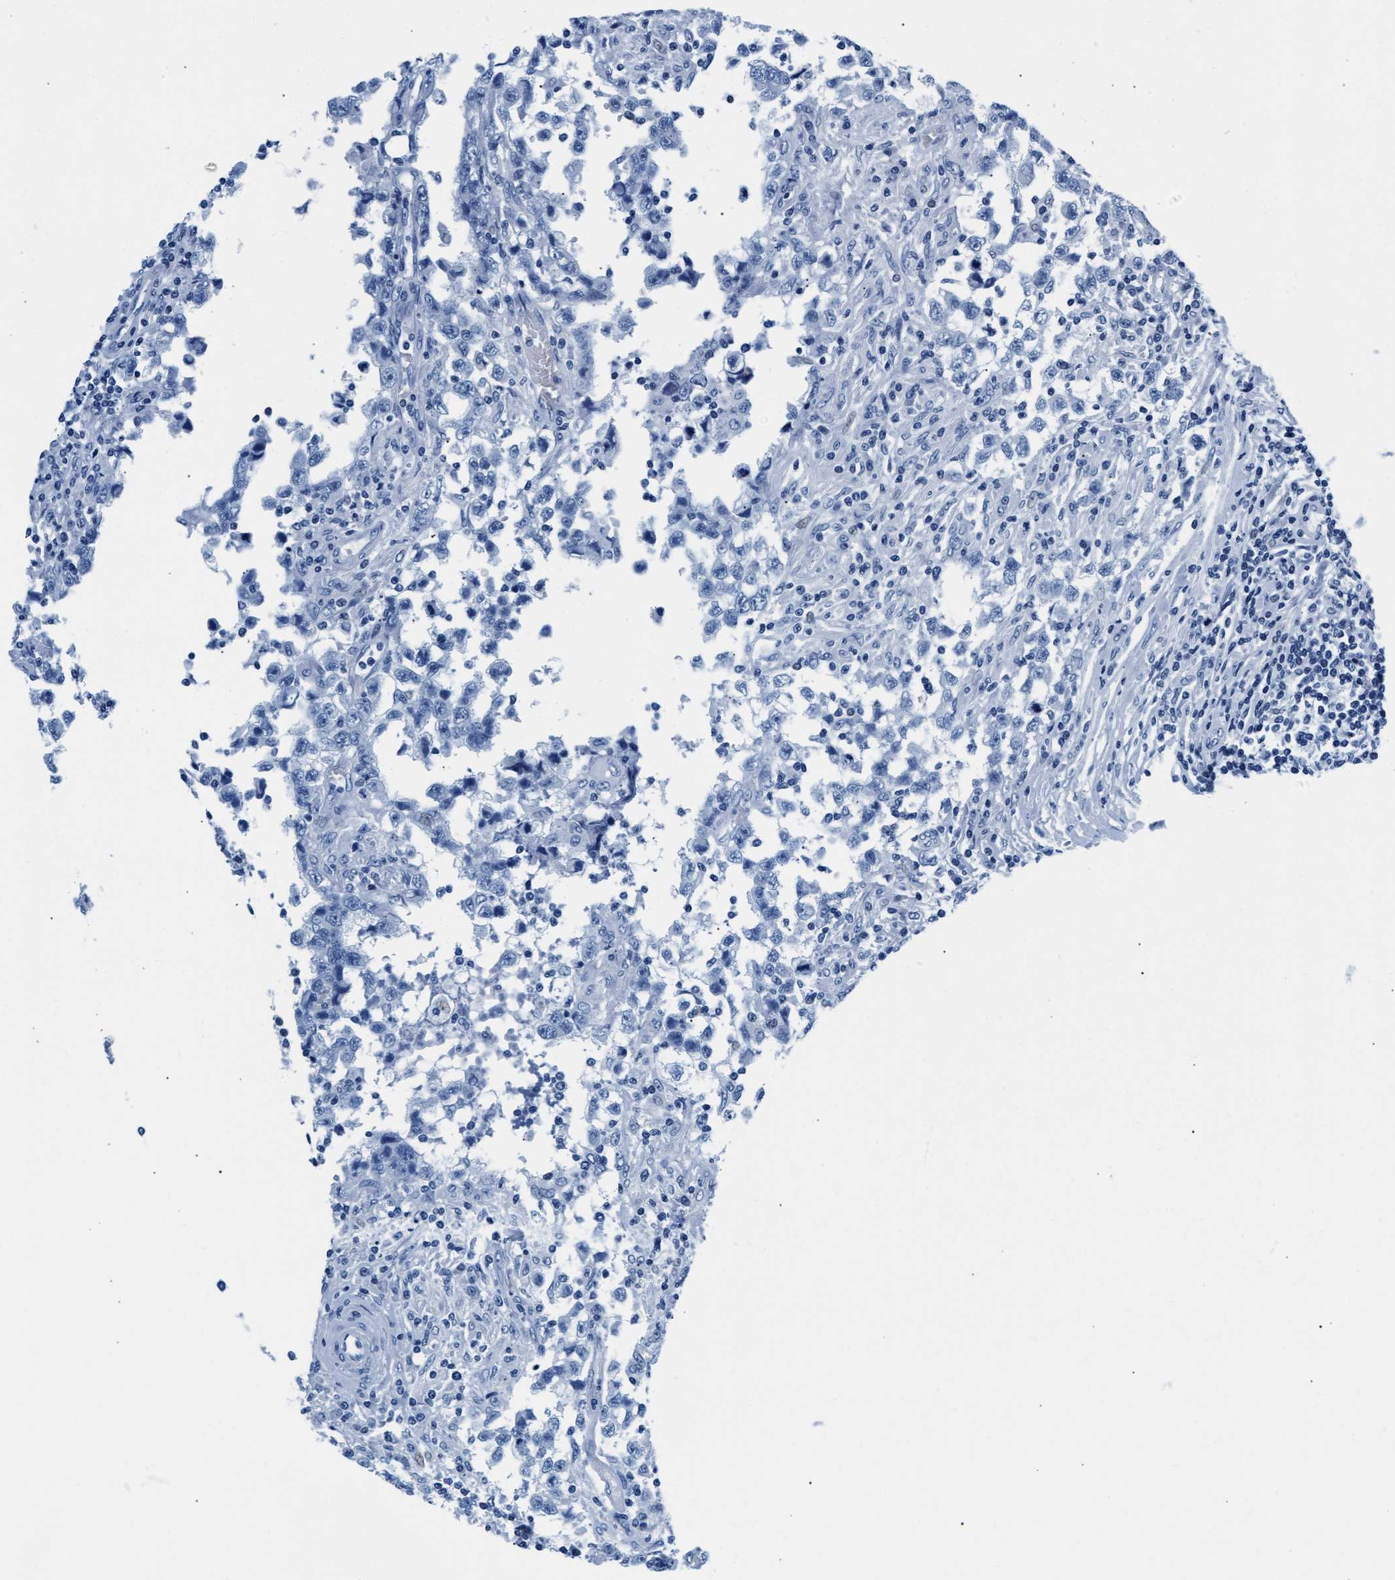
{"staining": {"intensity": "negative", "quantity": "none", "location": "none"}, "tissue": "testis cancer", "cell_type": "Tumor cells", "image_type": "cancer", "snomed": [{"axis": "morphology", "description": "Carcinoma, Embryonal, NOS"}, {"axis": "topography", "description": "Testis"}], "caption": "The image shows no staining of tumor cells in testis embryonal carcinoma.", "gene": "MMP8", "patient": {"sex": "male", "age": 21}}